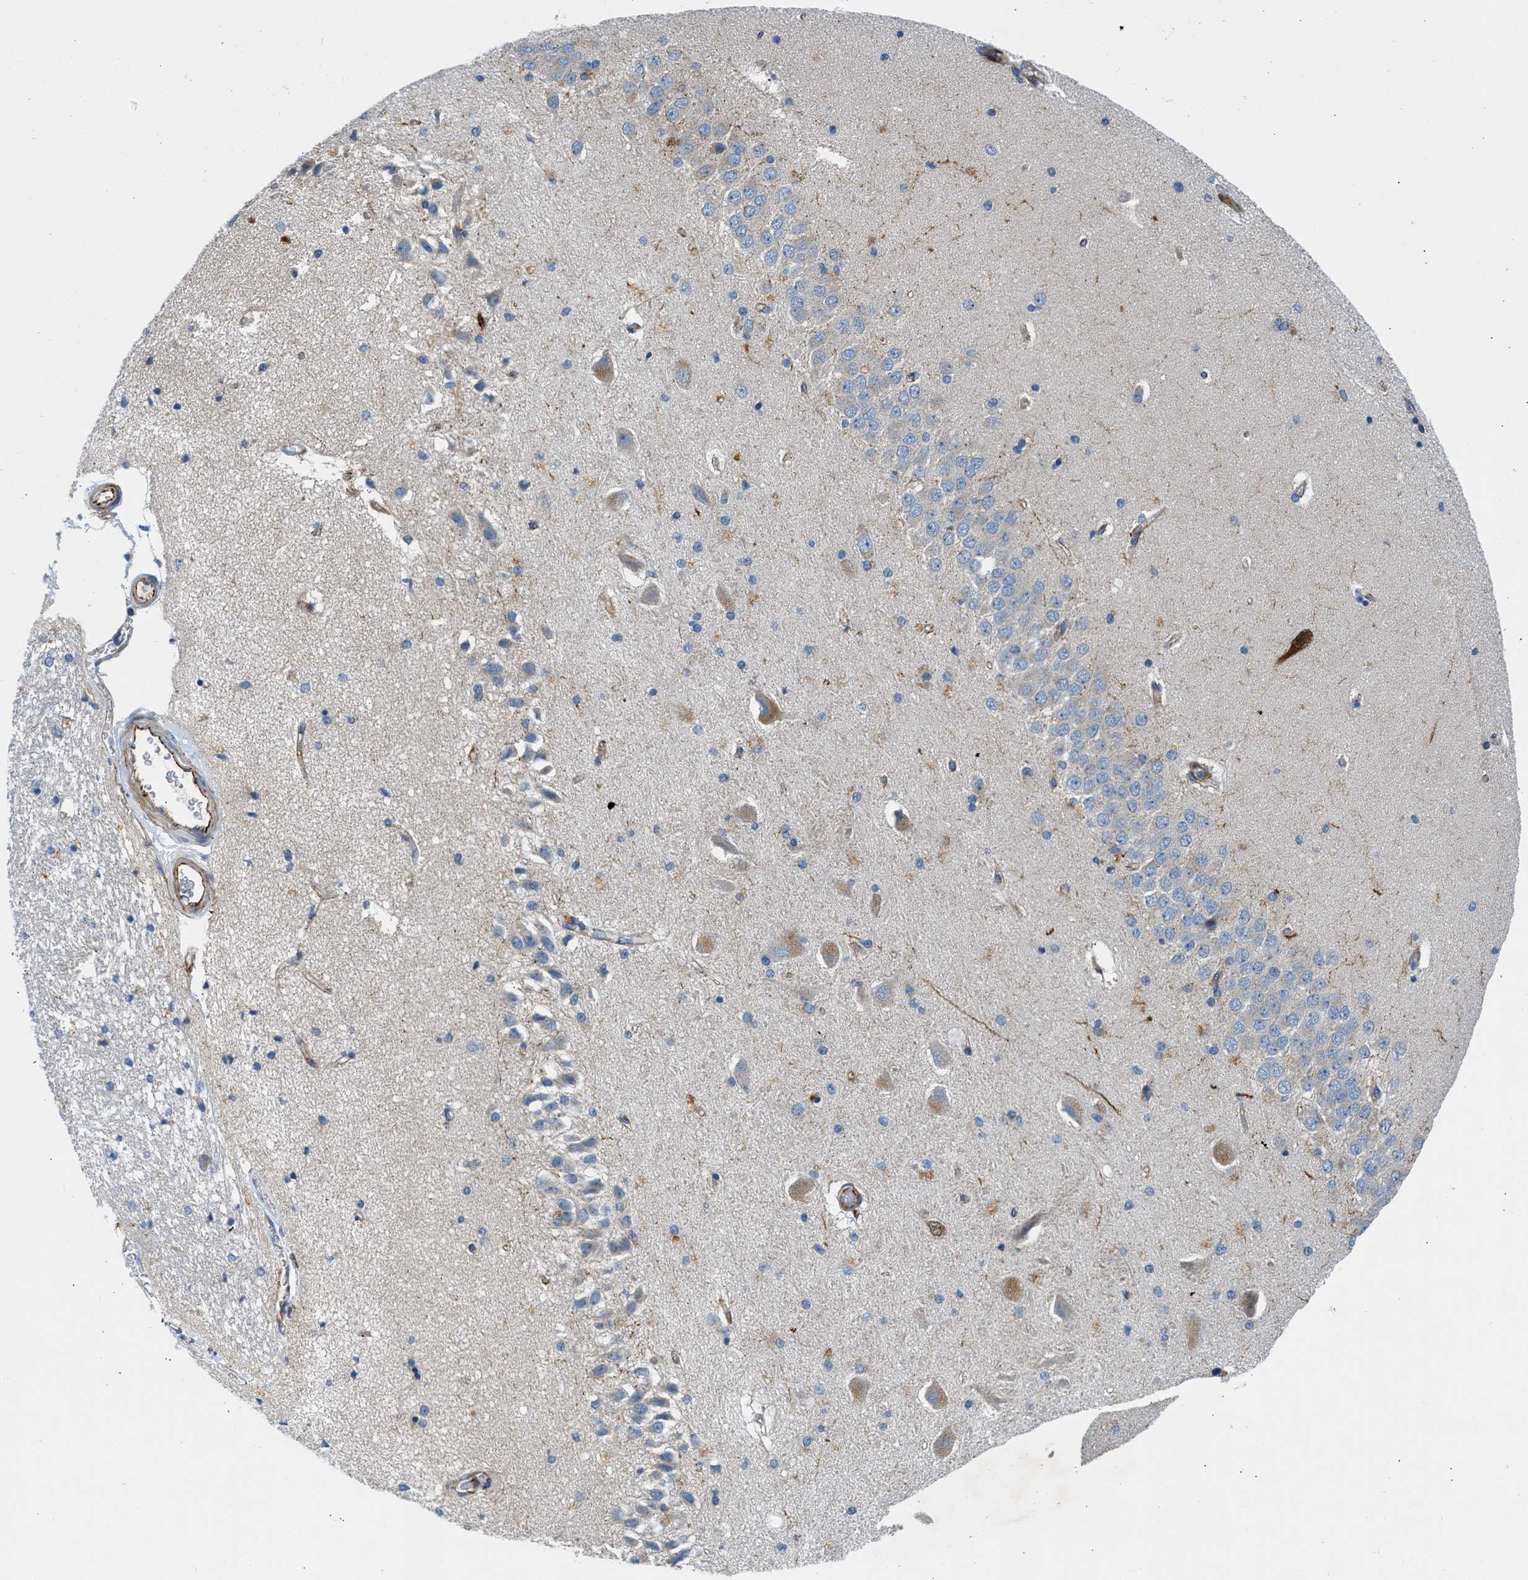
{"staining": {"intensity": "weak", "quantity": "<25%", "location": "cytoplasmic/membranous"}, "tissue": "hippocampus", "cell_type": "Glial cells", "image_type": "normal", "snomed": [{"axis": "morphology", "description": "Normal tissue, NOS"}, {"axis": "topography", "description": "Hippocampus"}], "caption": "There is no significant expression in glial cells of hippocampus. (DAB immunohistochemistry, high magnification).", "gene": "ULK4", "patient": {"sex": "female", "age": 54}}